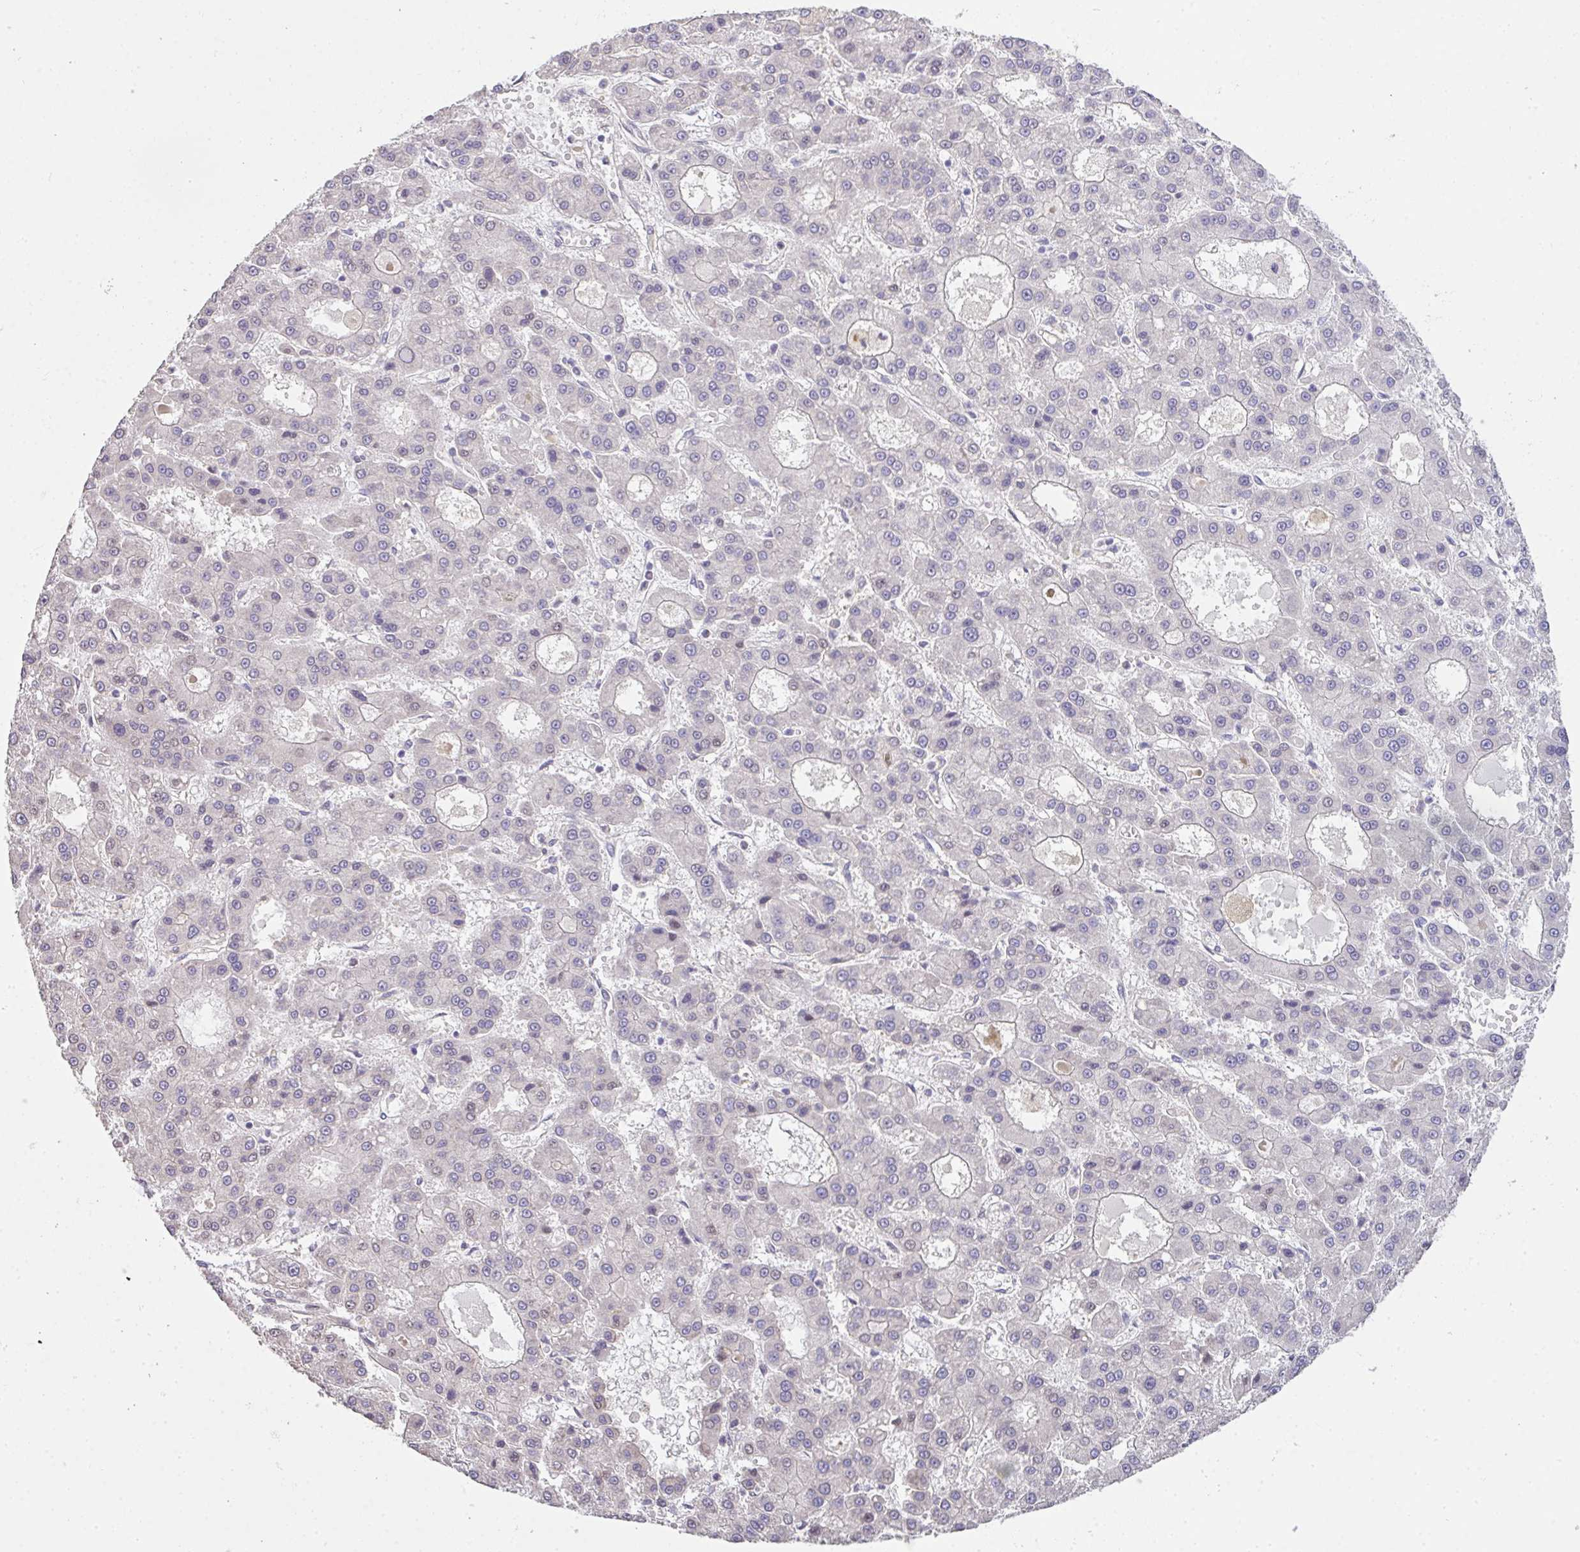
{"staining": {"intensity": "negative", "quantity": "none", "location": "none"}, "tissue": "liver cancer", "cell_type": "Tumor cells", "image_type": "cancer", "snomed": [{"axis": "morphology", "description": "Carcinoma, Hepatocellular, NOS"}, {"axis": "topography", "description": "Liver"}], "caption": "This is a histopathology image of IHC staining of liver cancer, which shows no staining in tumor cells.", "gene": "EEF1AKMT1", "patient": {"sex": "male", "age": 70}}